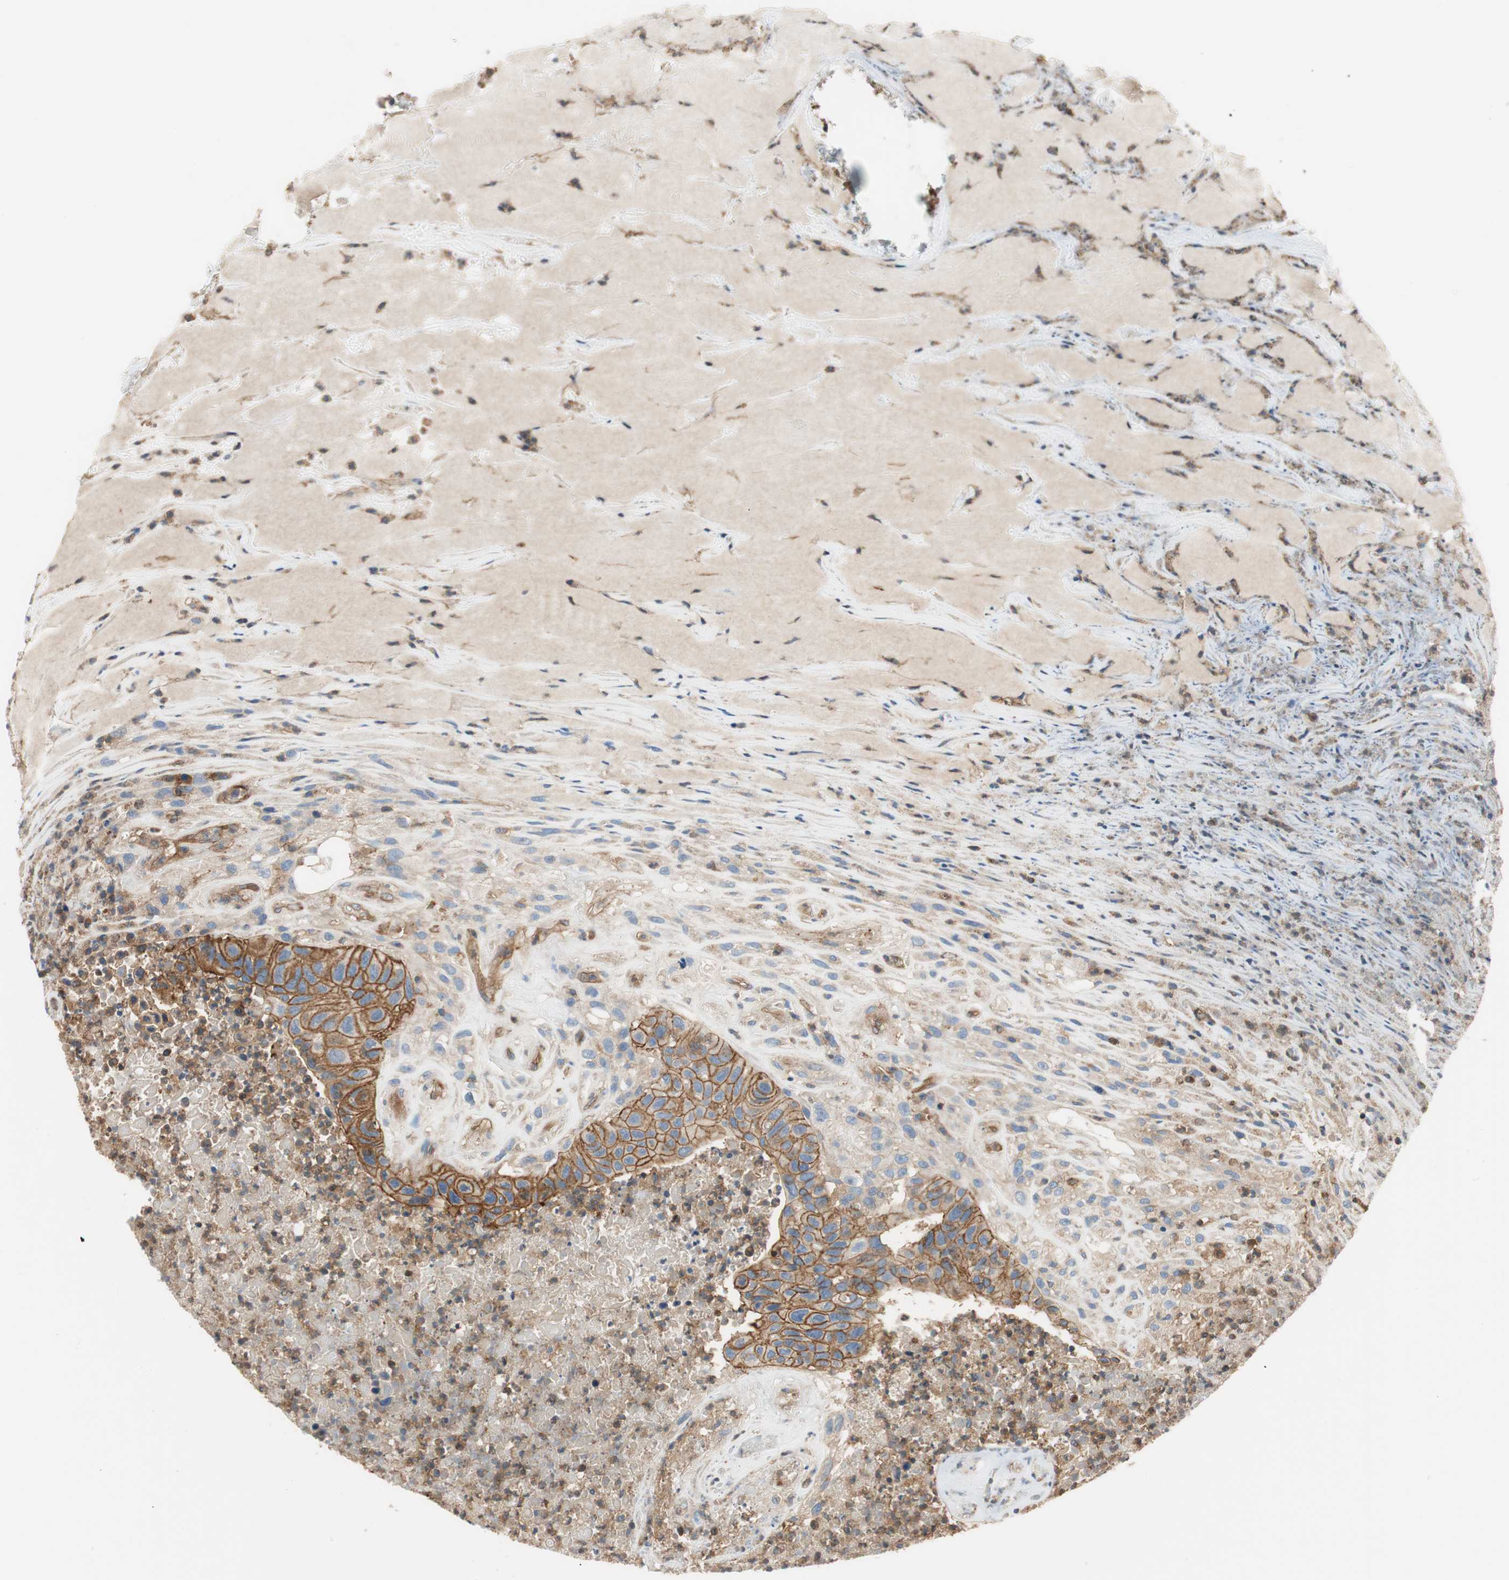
{"staining": {"intensity": "strong", "quantity": ">75%", "location": "cytoplasmic/membranous"}, "tissue": "urothelial cancer", "cell_type": "Tumor cells", "image_type": "cancer", "snomed": [{"axis": "morphology", "description": "Urothelial carcinoma, High grade"}, {"axis": "topography", "description": "Urinary bladder"}], "caption": "Human urothelial carcinoma (high-grade) stained with a protein marker demonstrates strong staining in tumor cells.", "gene": "IL1RL1", "patient": {"sex": "male", "age": 66}}